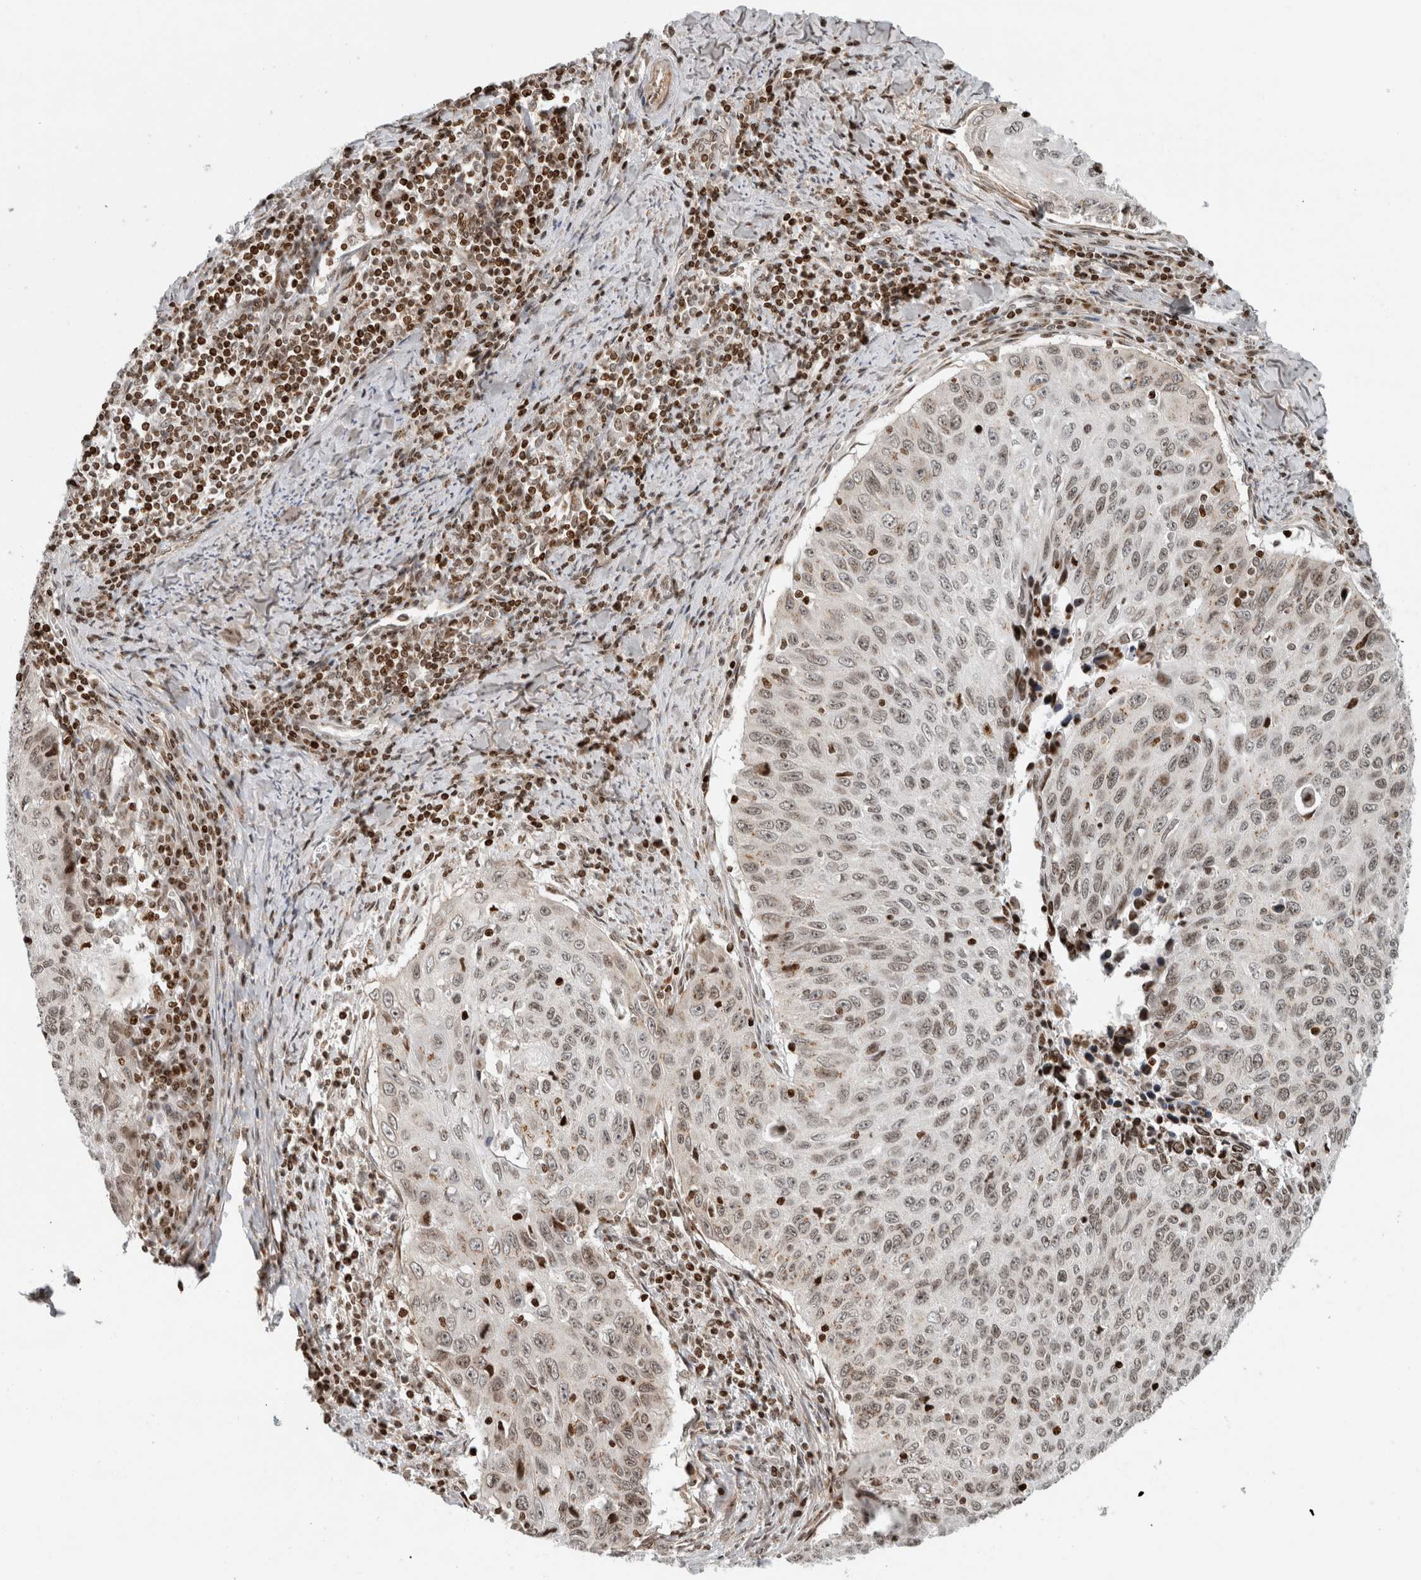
{"staining": {"intensity": "weak", "quantity": ">75%", "location": "nuclear"}, "tissue": "cervical cancer", "cell_type": "Tumor cells", "image_type": "cancer", "snomed": [{"axis": "morphology", "description": "Squamous cell carcinoma, NOS"}, {"axis": "topography", "description": "Cervix"}], "caption": "Protein expression analysis of cervical cancer (squamous cell carcinoma) shows weak nuclear staining in approximately >75% of tumor cells.", "gene": "GINS4", "patient": {"sex": "female", "age": 53}}